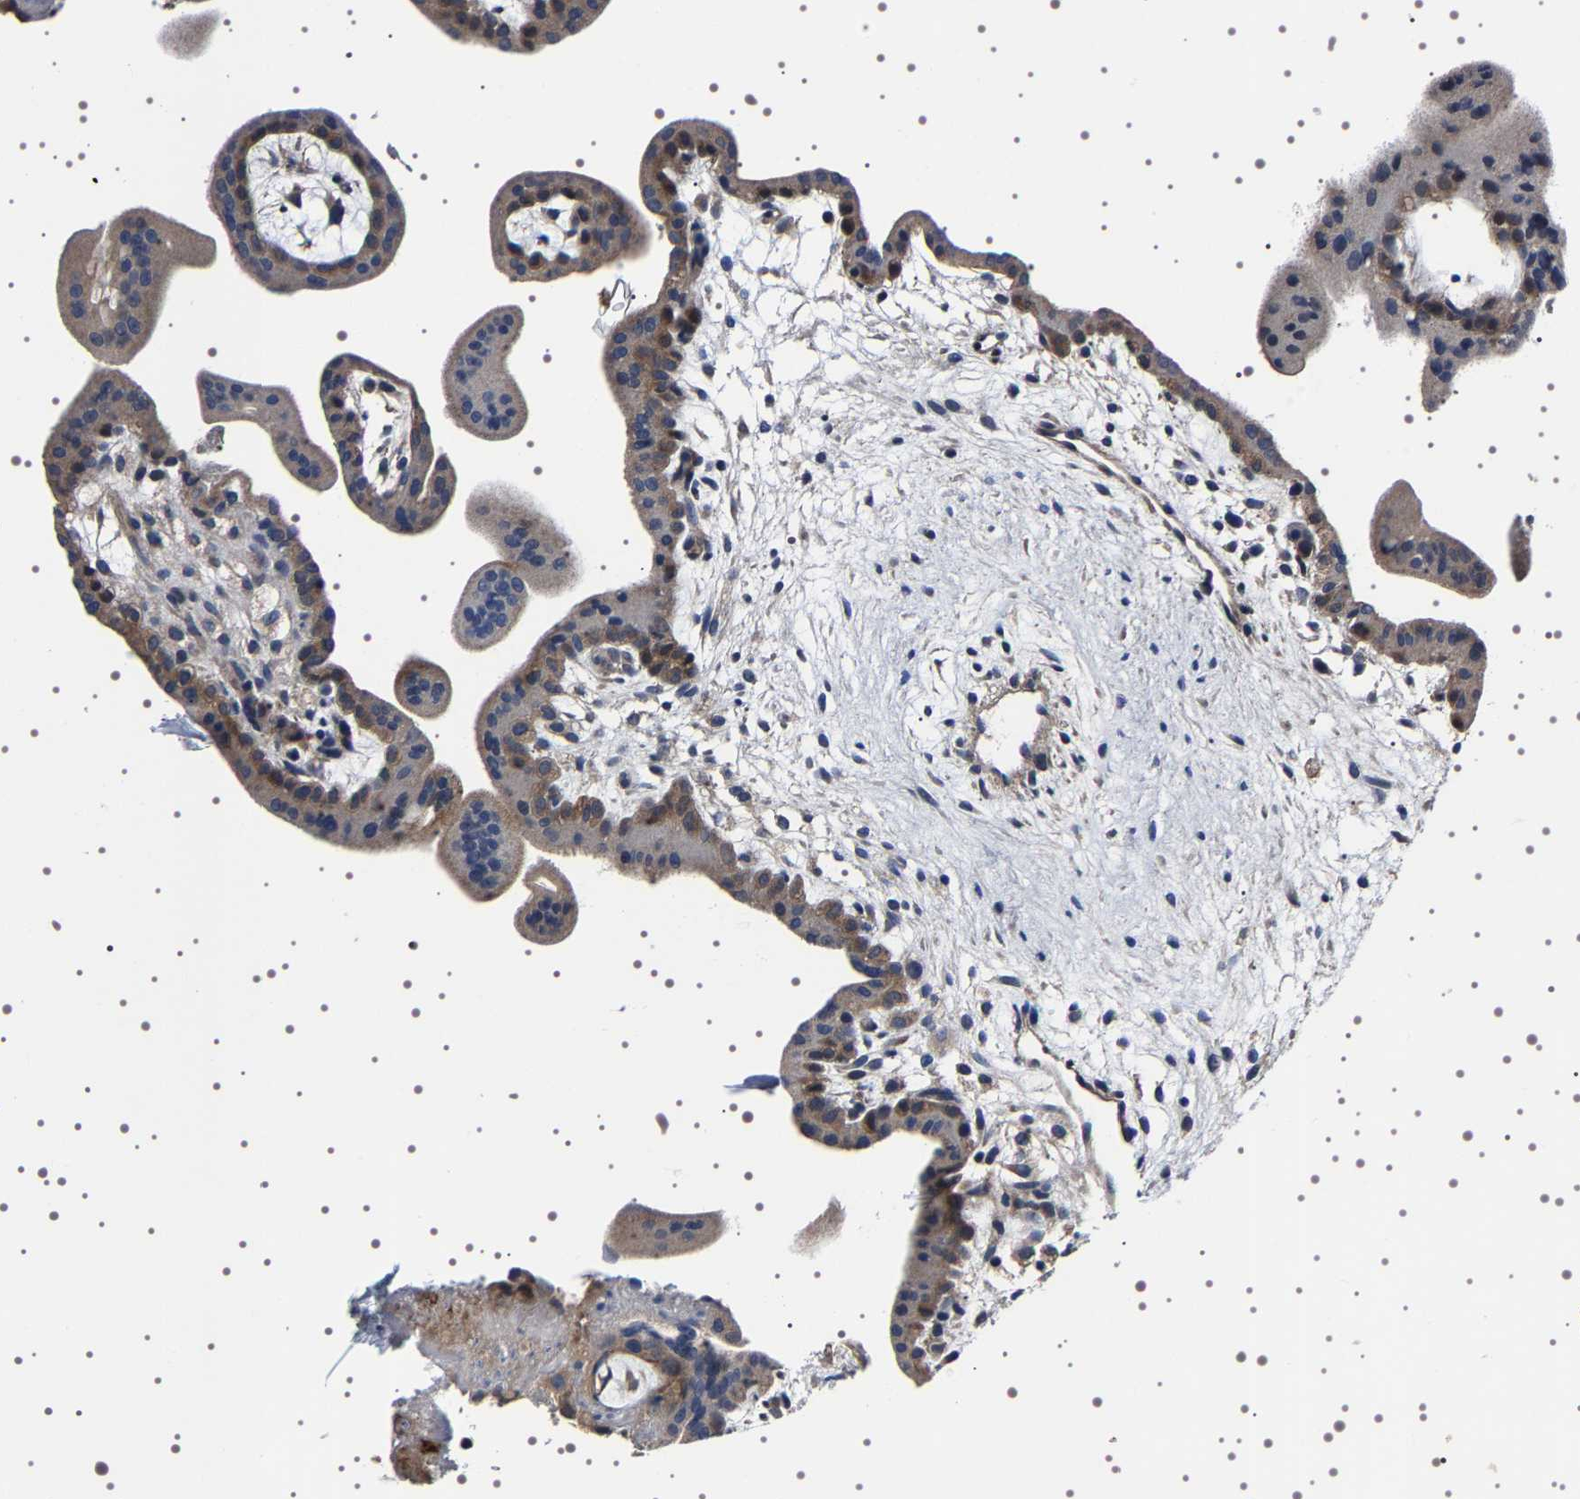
{"staining": {"intensity": "moderate", "quantity": "<25%", "location": "cytoplasmic/membranous"}, "tissue": "placenta", "cell_type": "Trophoblastic cells", "image_type": "normal", "snomed": [{"axis": "morphology", "description": "Normal tissue, NOS"}, {"axis": "topography", "description": "Placenta"}], "caption": "Immunohistochemistry micrograph of normal placenta stained for a protein (brown), which reveals low levels of moderate cytoplasmic/membranous expression in approximately <25% of trophoblastic cells.", "gene": "TARBP1", "patient": {"sex": "female", "age": 35}}